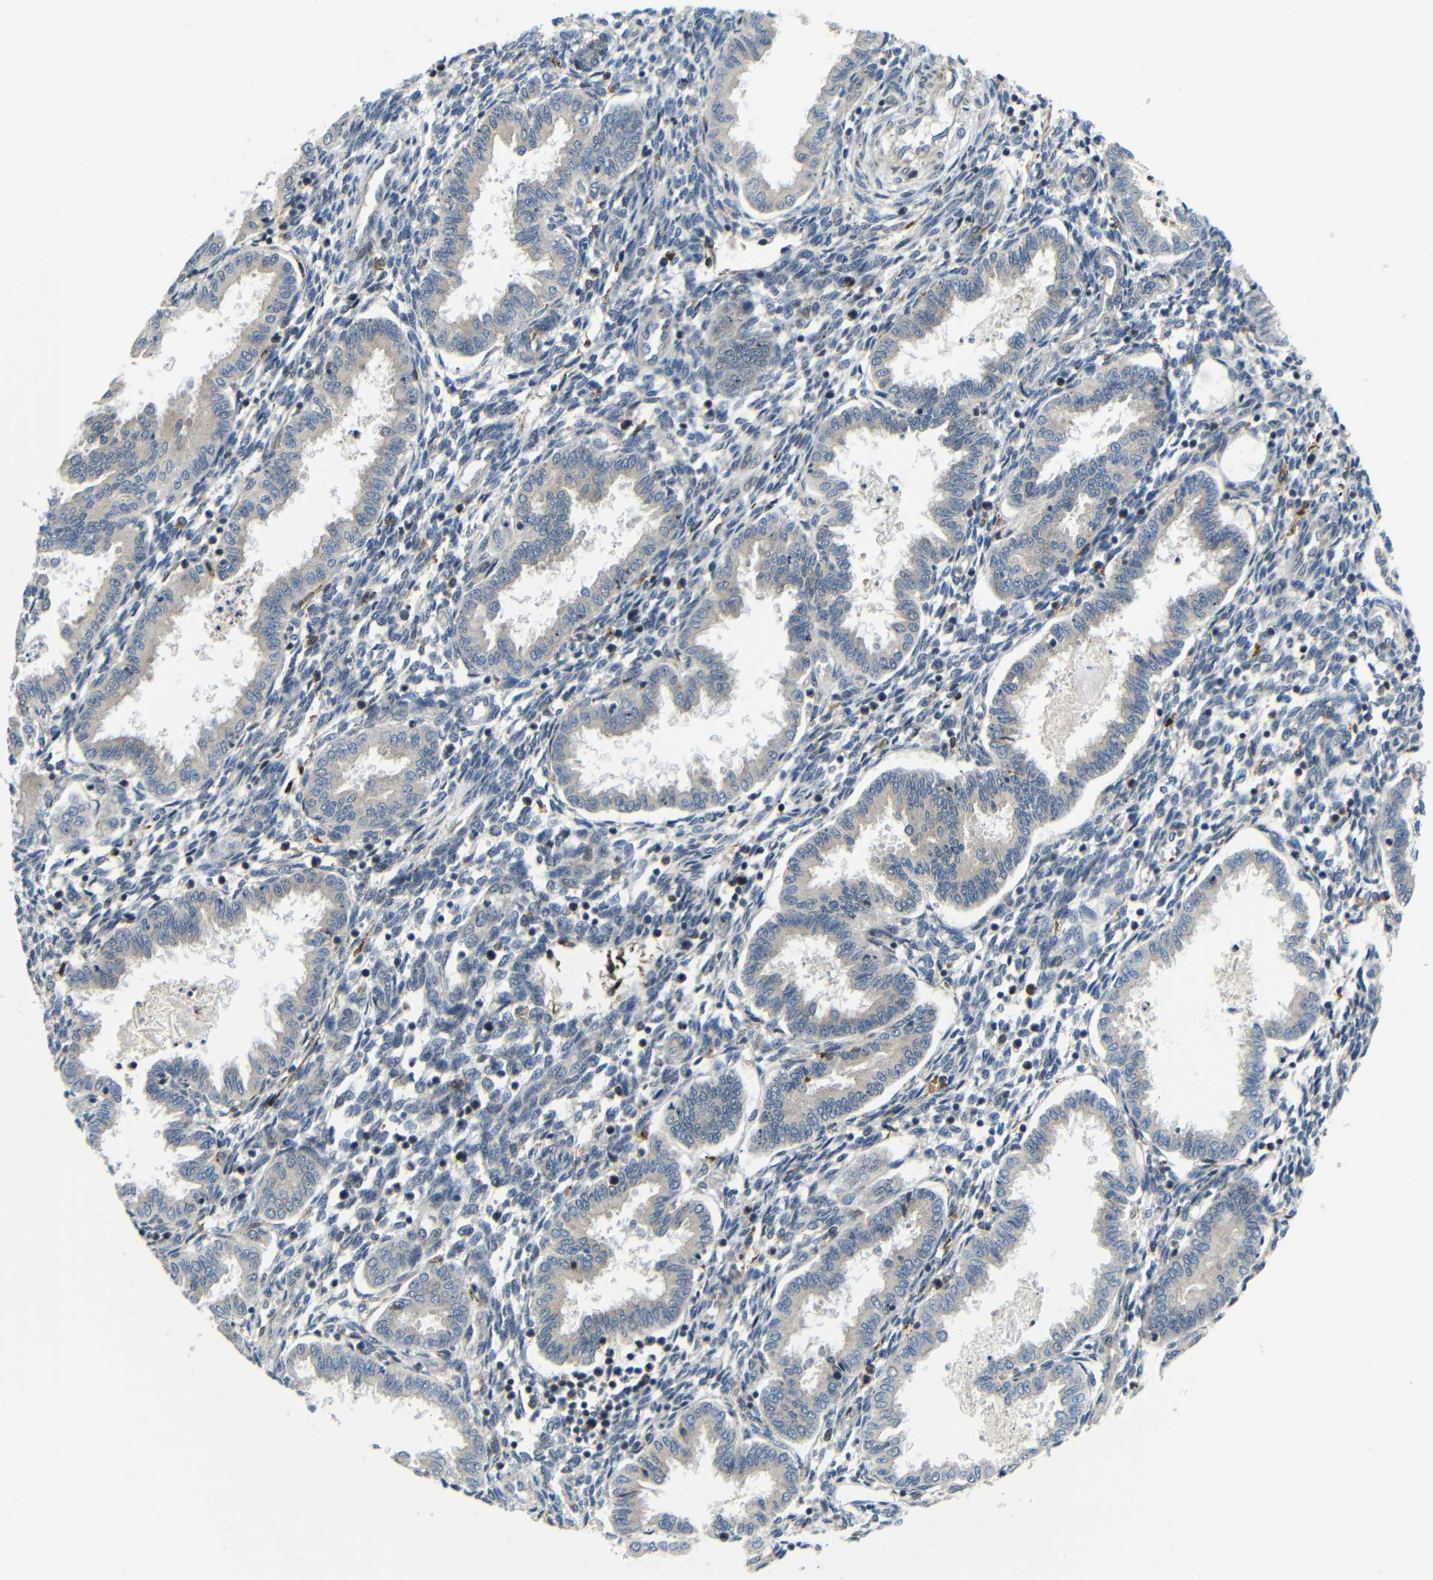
{"staining": {"intensity": "negative", "quantity": "none", "location": "none"}, "tissue": "endometrium", "cell_type": "Cells in endometrial stroma", "image_type": "normal", "snomed": [{"axis": "morphology", "description": "Normal tissue, NOS"}, {"axis": "topography", "description": "Endometrium"}], "caption": "A micrograph of endometrium stained for a protein reveals no brown staining in cells in endometrial stroma.", "gene": "SYDE1", "patient": {"sex": "female", "age": 33}}